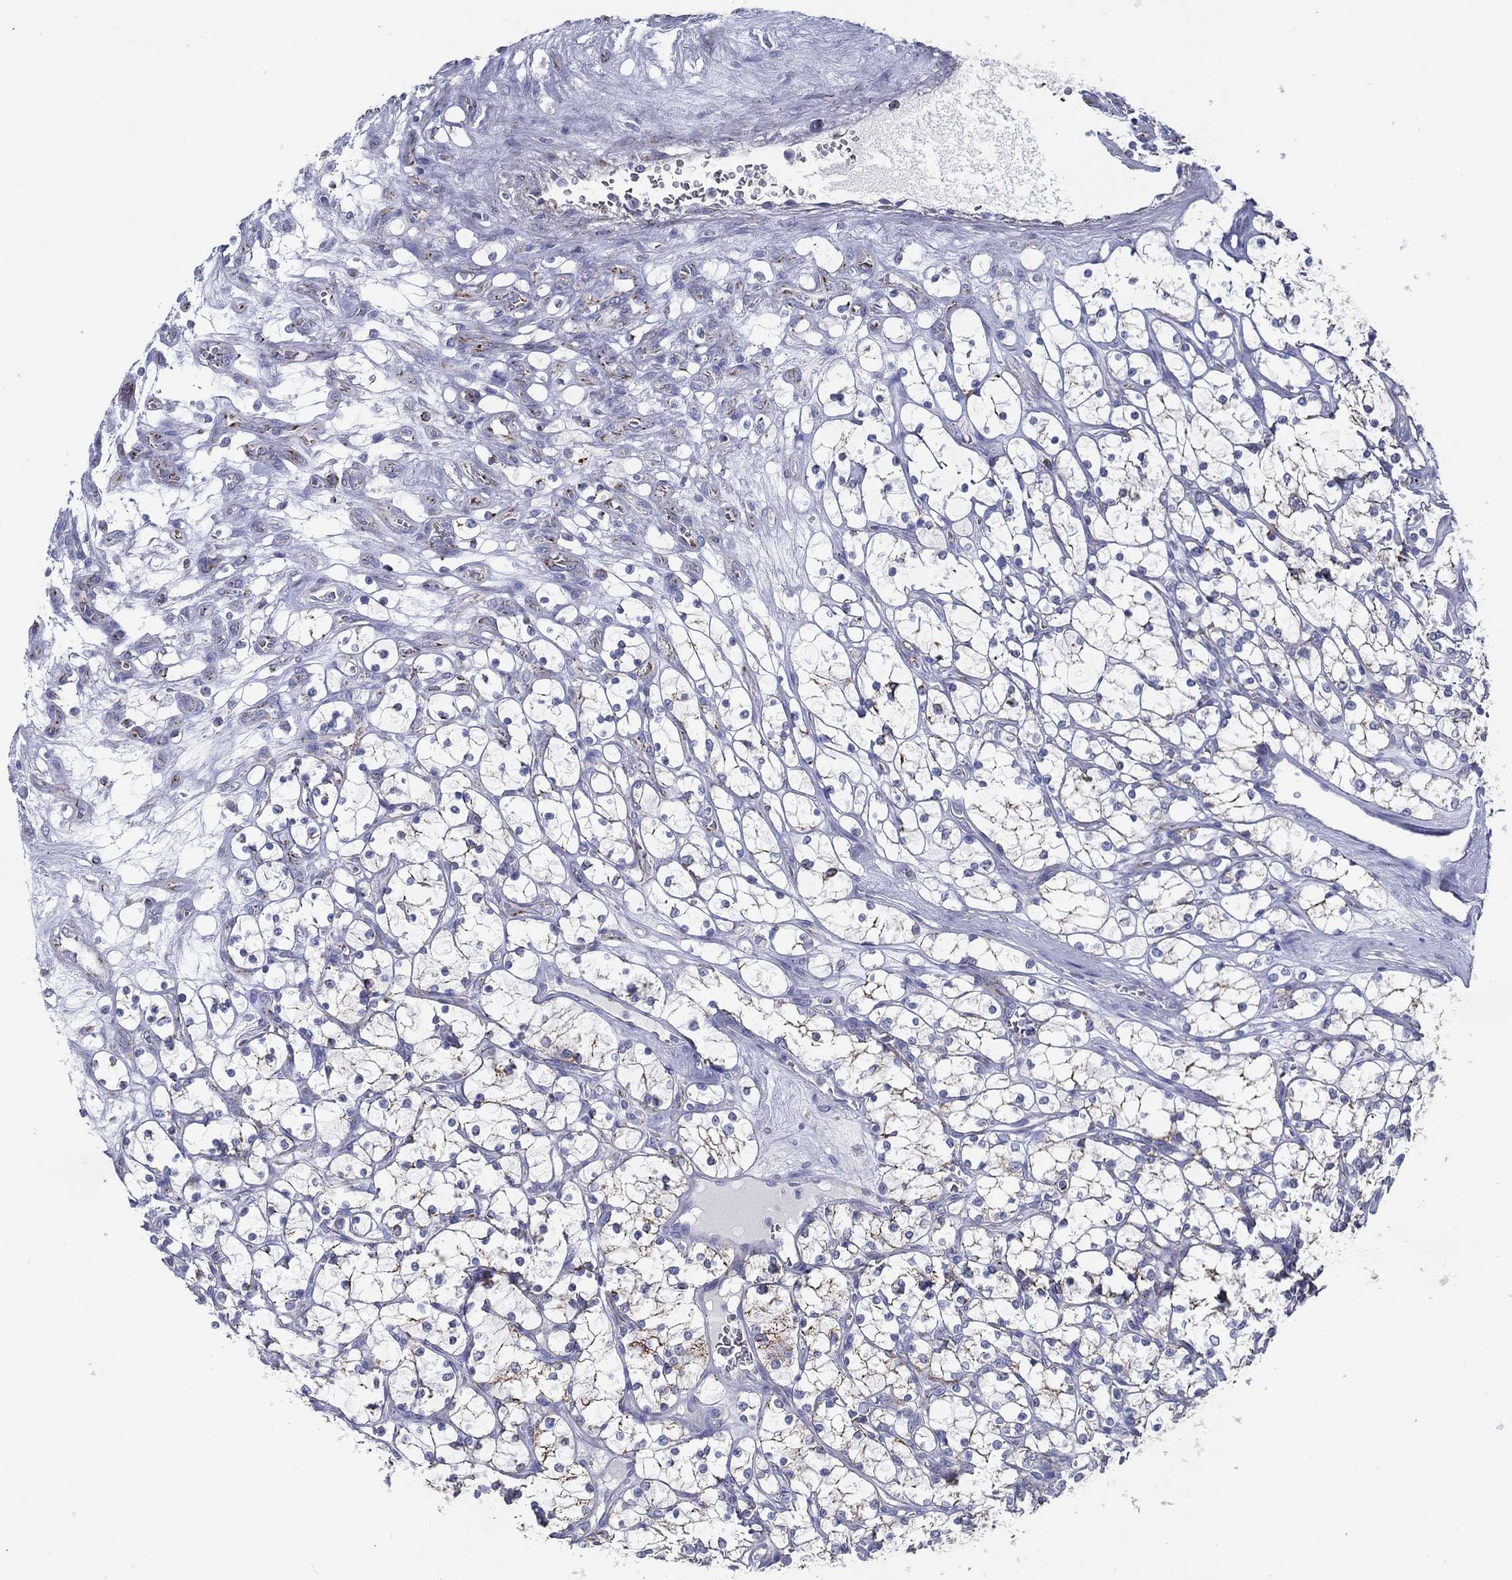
{"staining": {"intensity": "moderate", "quantity": "<25%", "location": "cytoplasmic/membranous"}, "tissue": "renal cancer", "cell_type": "Tumor cells", "image_type": "cancer", "snomed": [{"axis": "morphology", "description": "Adenocarcinoma, NOS"}, {"axis": "topography", "description": "Kidney"}], "caption": "Human renal adenocarcinoma stained for a protein (brown) demonstrates moderate cytoplasmic/membranous positive positivity in about <25% of tumor cells.", "gene": "SFXN1", "patient": {"sex": "female", "age": 69}}